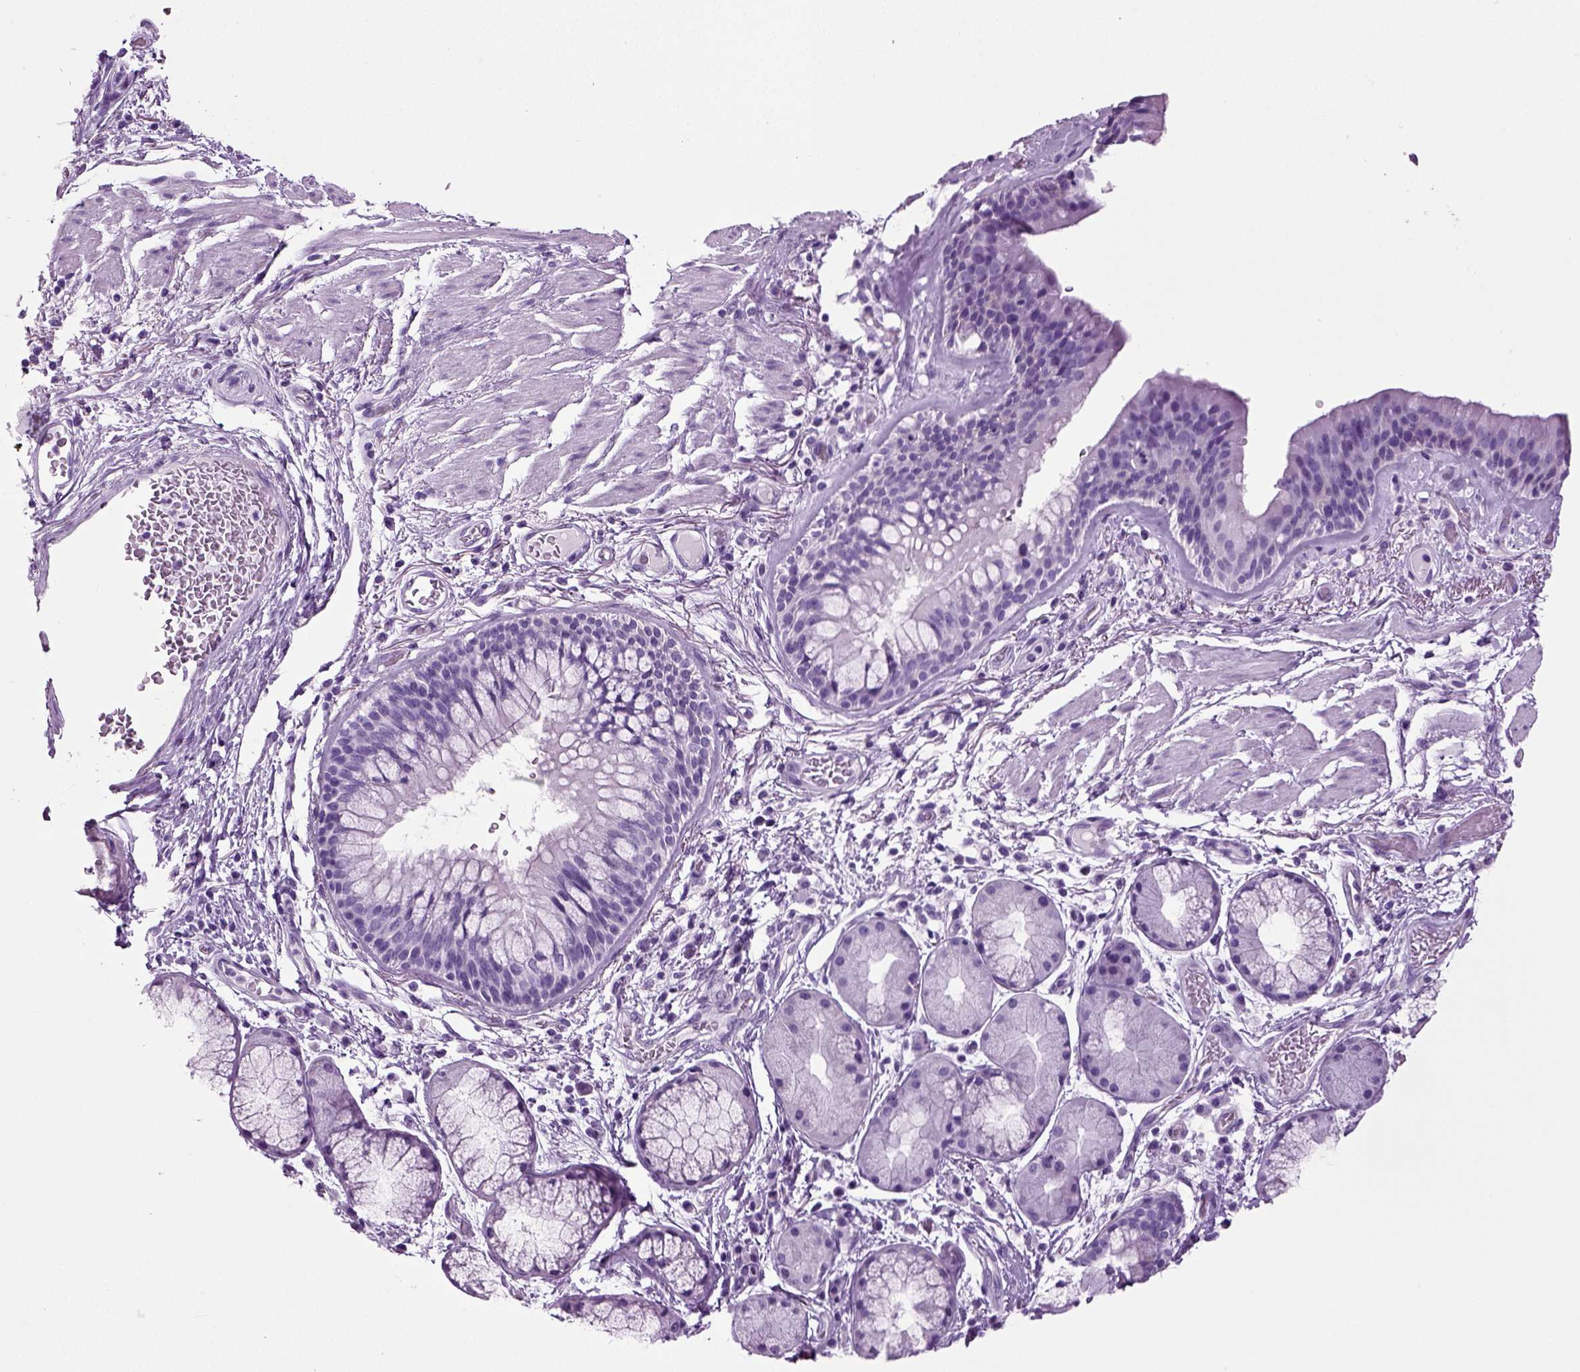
{"staining": {"intensity": "negative", "quantity": "none", "location": "none"}, "tissue": "bronchus", "cell_type": "Respiratory epithelial cells", "image_type": "normal", "snomed": [{"axis": "morphology", "description": "Normal tissue, NOS"}, {"axis": "topography", "description": "Bronchus"}, {"axis": "topography", "description": "Lung"}], "caption": "Human bronchus stained for a protein using immunohistochemistry reveals no expression in respiratory epithelial cells.", "gene": "CD109", "patient": {"sex": "female", "age": 57}}